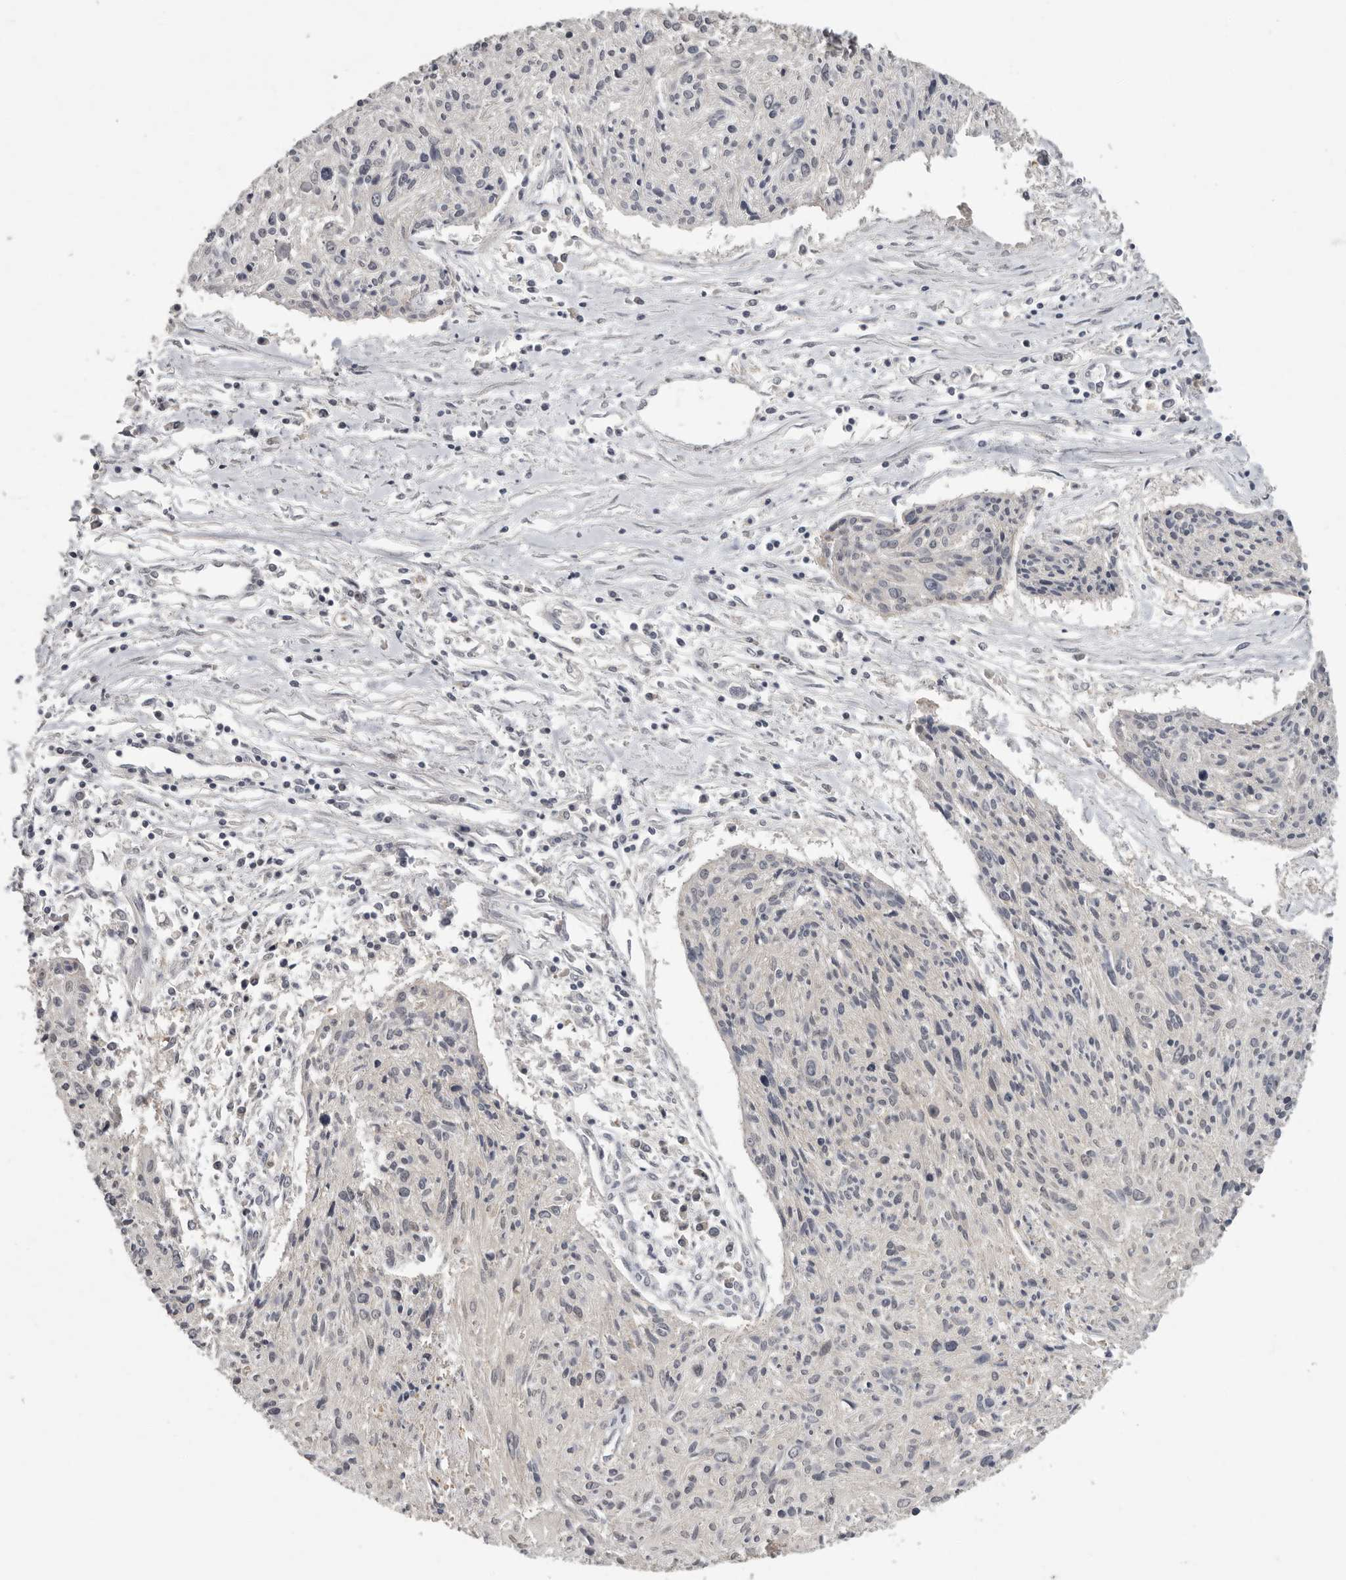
{"staining": {"intensity": "negative", "quantity": "none", "location": "none"}, "tissue": "cervical cancer", "cell_type": "Tumor cells", "image_type": "cancer", "snomed": [{"axis": "morphology", "description": "Squamous cell carcinoma, NOS"}, {"axis": "topography", "description": "Cervix"}], "caption": "This histopathology image is of cervical squamous cell carcinoma stained with IHC to label a protein in brown with the nuclei are counter-stained blue. There is no expression in tumor cells.", "gene": "RALGPS2", "patient": {"sex": "female", "age": 51}}